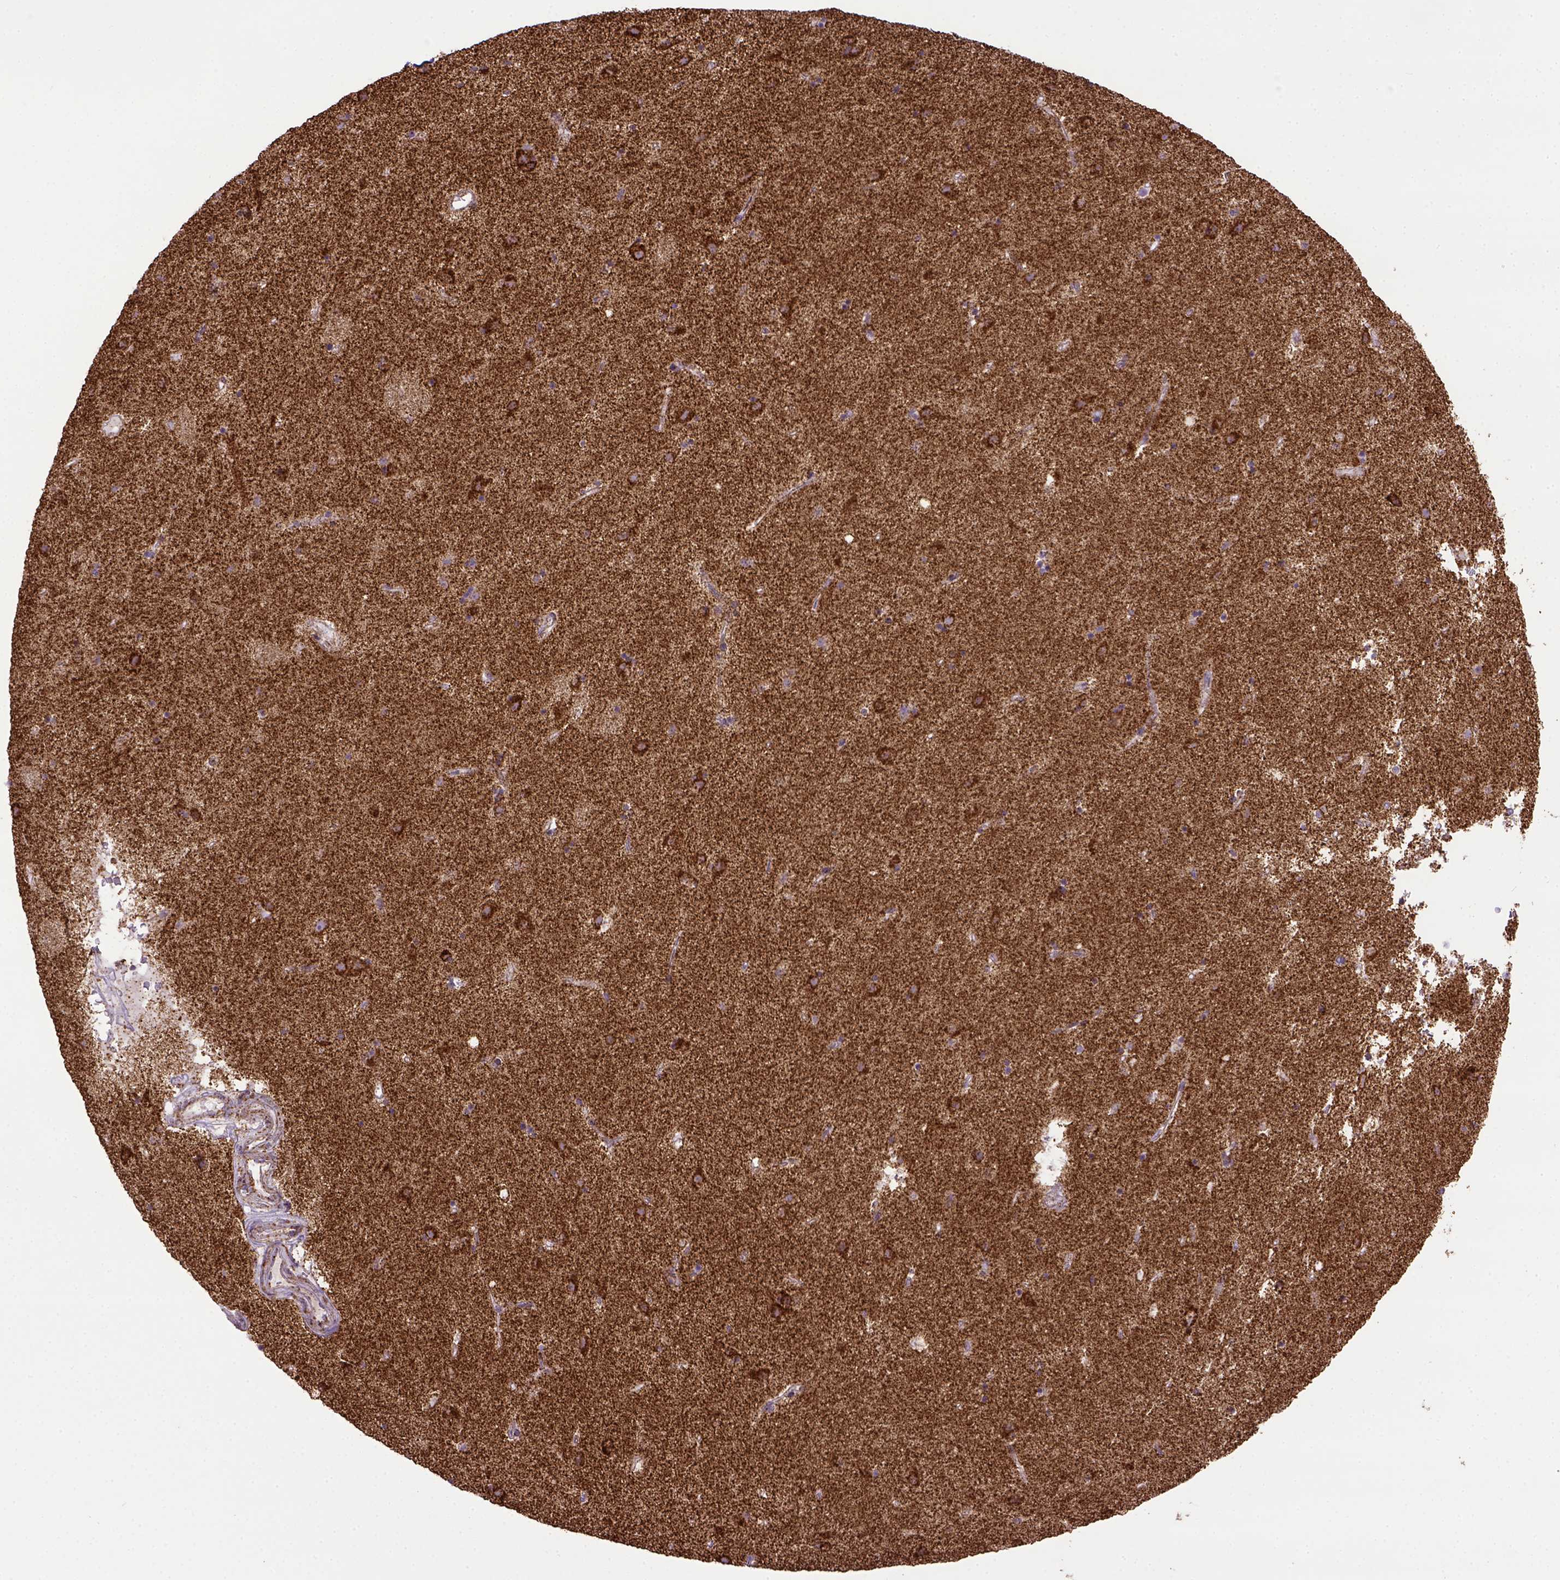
{"staining": {"intensity": "strong", "quantity": ">75%", "location": "cytoplasmic/membranous"}, "tissue": "caudate", "cell_type": "Glial cells", "image_type": "normal", "snomed": [{"axis": "morphology", "description": "Normal tissue, NOS"}, {"axis": "topography", "description": "Lateral ventricle wall"}], "caption": "Protein expression analysis of benign human caudate reveals strong cytoplasmic/membranous expression in approximately >75% of glial cells. Nuclei are stained in blue.", "gene": "MT", "patient": {"sex": "female", "age": 71}}